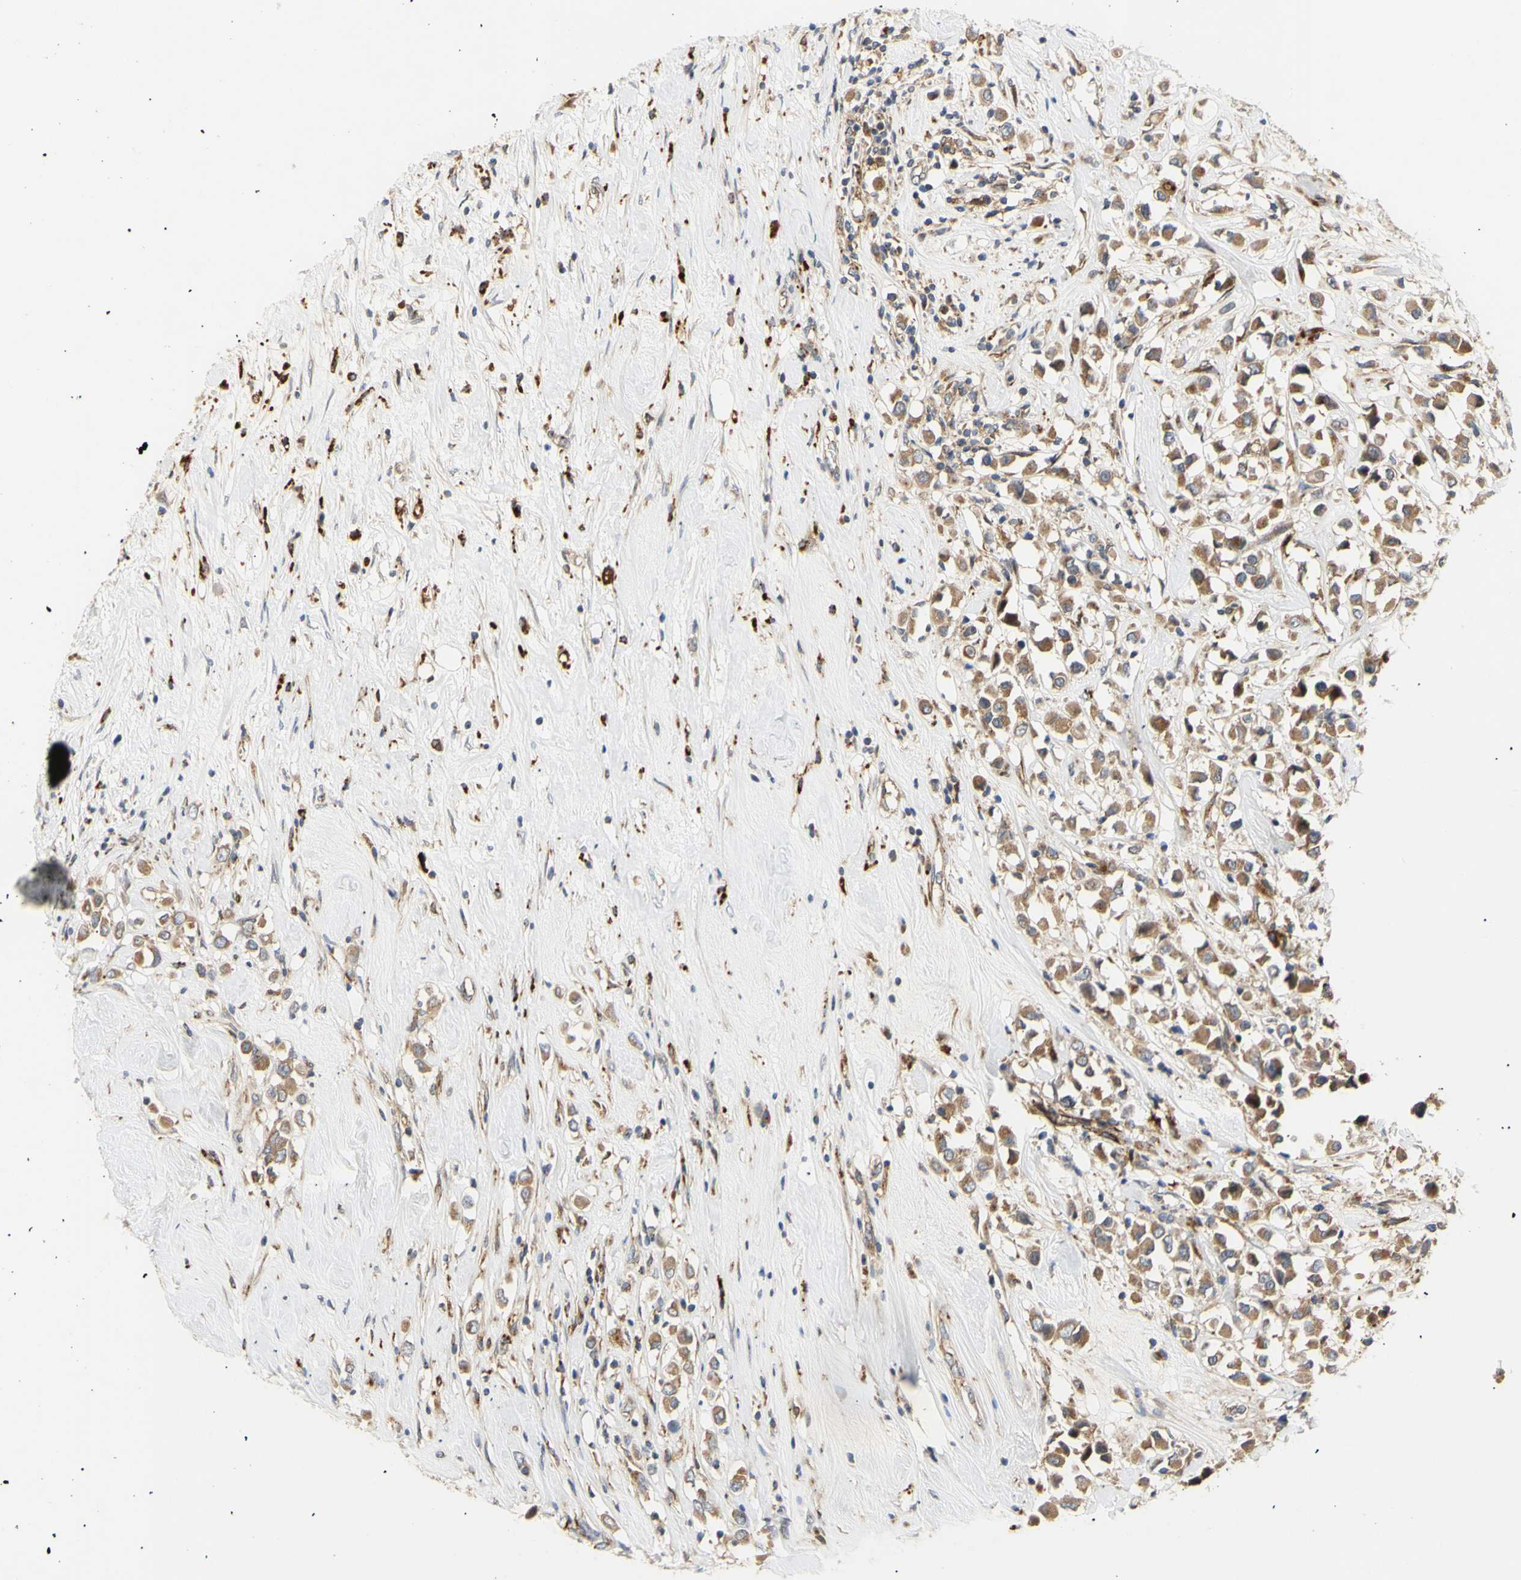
{"staining": {"intensity": "weak", "quantity": ">75%", "location": "cytoplasmic/membranous"}, "tissue": "breast cancer", "cell_type": "Tumor cells", "image_type": "cancer", "snomed": [{"axis": "morphology", "description": "Duct carcinoma"}, {"axis": "topography", "description": "Breast"}], "caption": "Intraductal carcinoma (breast) tissue shows weak cytoplasmic/membranous staining in about >75% of tumor cells, visualized by immunohistochemistry. The protein is shown in brown color, while the nuclei are stained blue.", "gene": "TUBG2", "patient": {"sex": "female", "age": 61}}